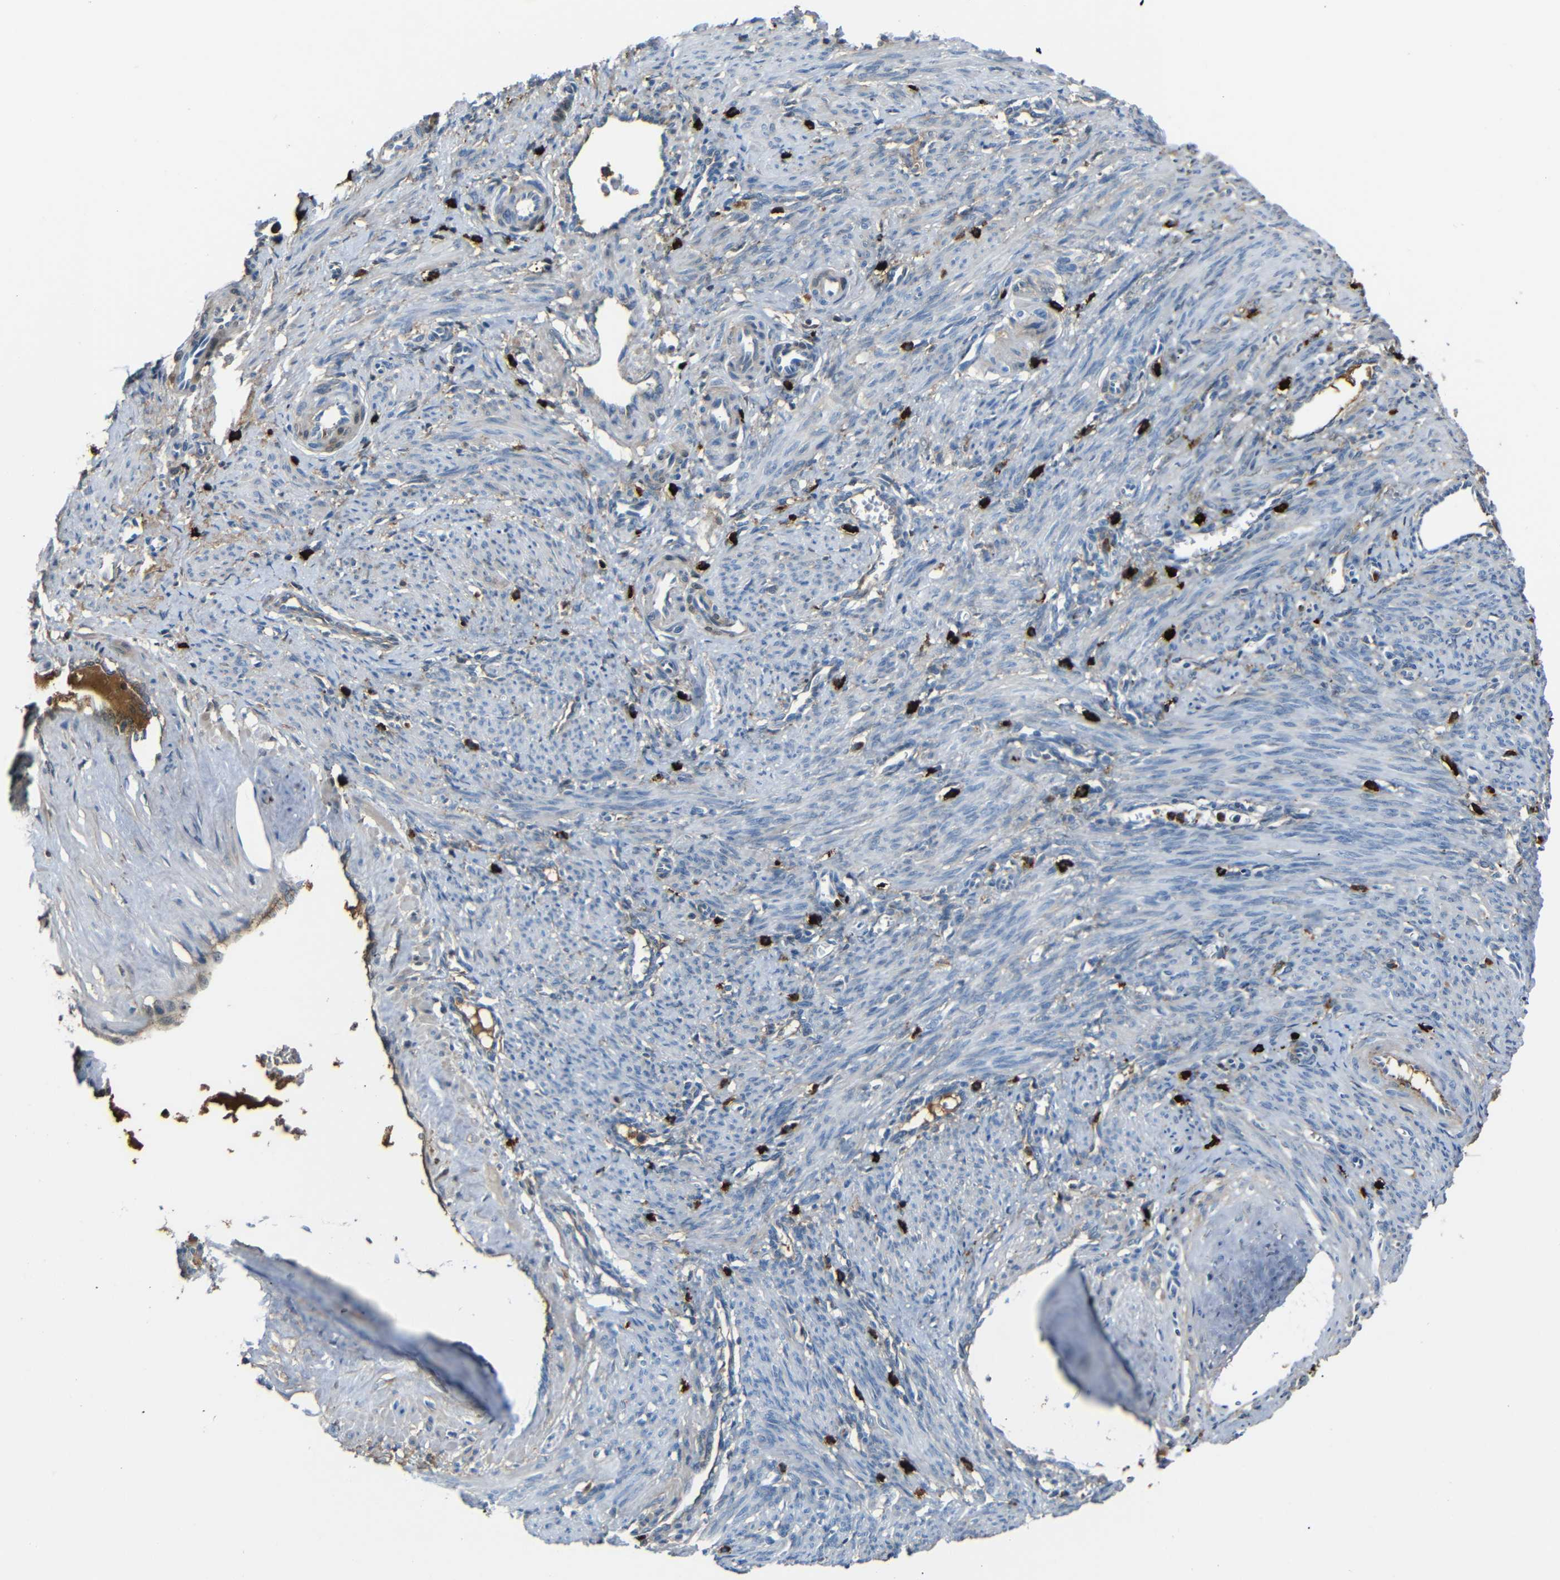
{"staining": {"intensity": "negative", "quantity": "none", "location": "none"}, "tissue": "smooth muscle", "cell_type": "Smooth muscle cells", "image_type": "normal", "snomed": [{"axis": "morphology", "description": "Normal tissue, NOS"}, {"axis": "topography", "description": "Endometrium"}], "caption": "Immunohistochemistry (IHC) of unremarkable human smooth muscle demonstrates no expression in smooth muscle cells. (Stains: DAB (3,3'-diaminobenzidine) immunohistochemistry with hematoxylin counter stain, Microscopy: brightfield microscopy at high magnification).", "gene": "SERPINA1", "patient": {"sex": "female", "age": 33}}